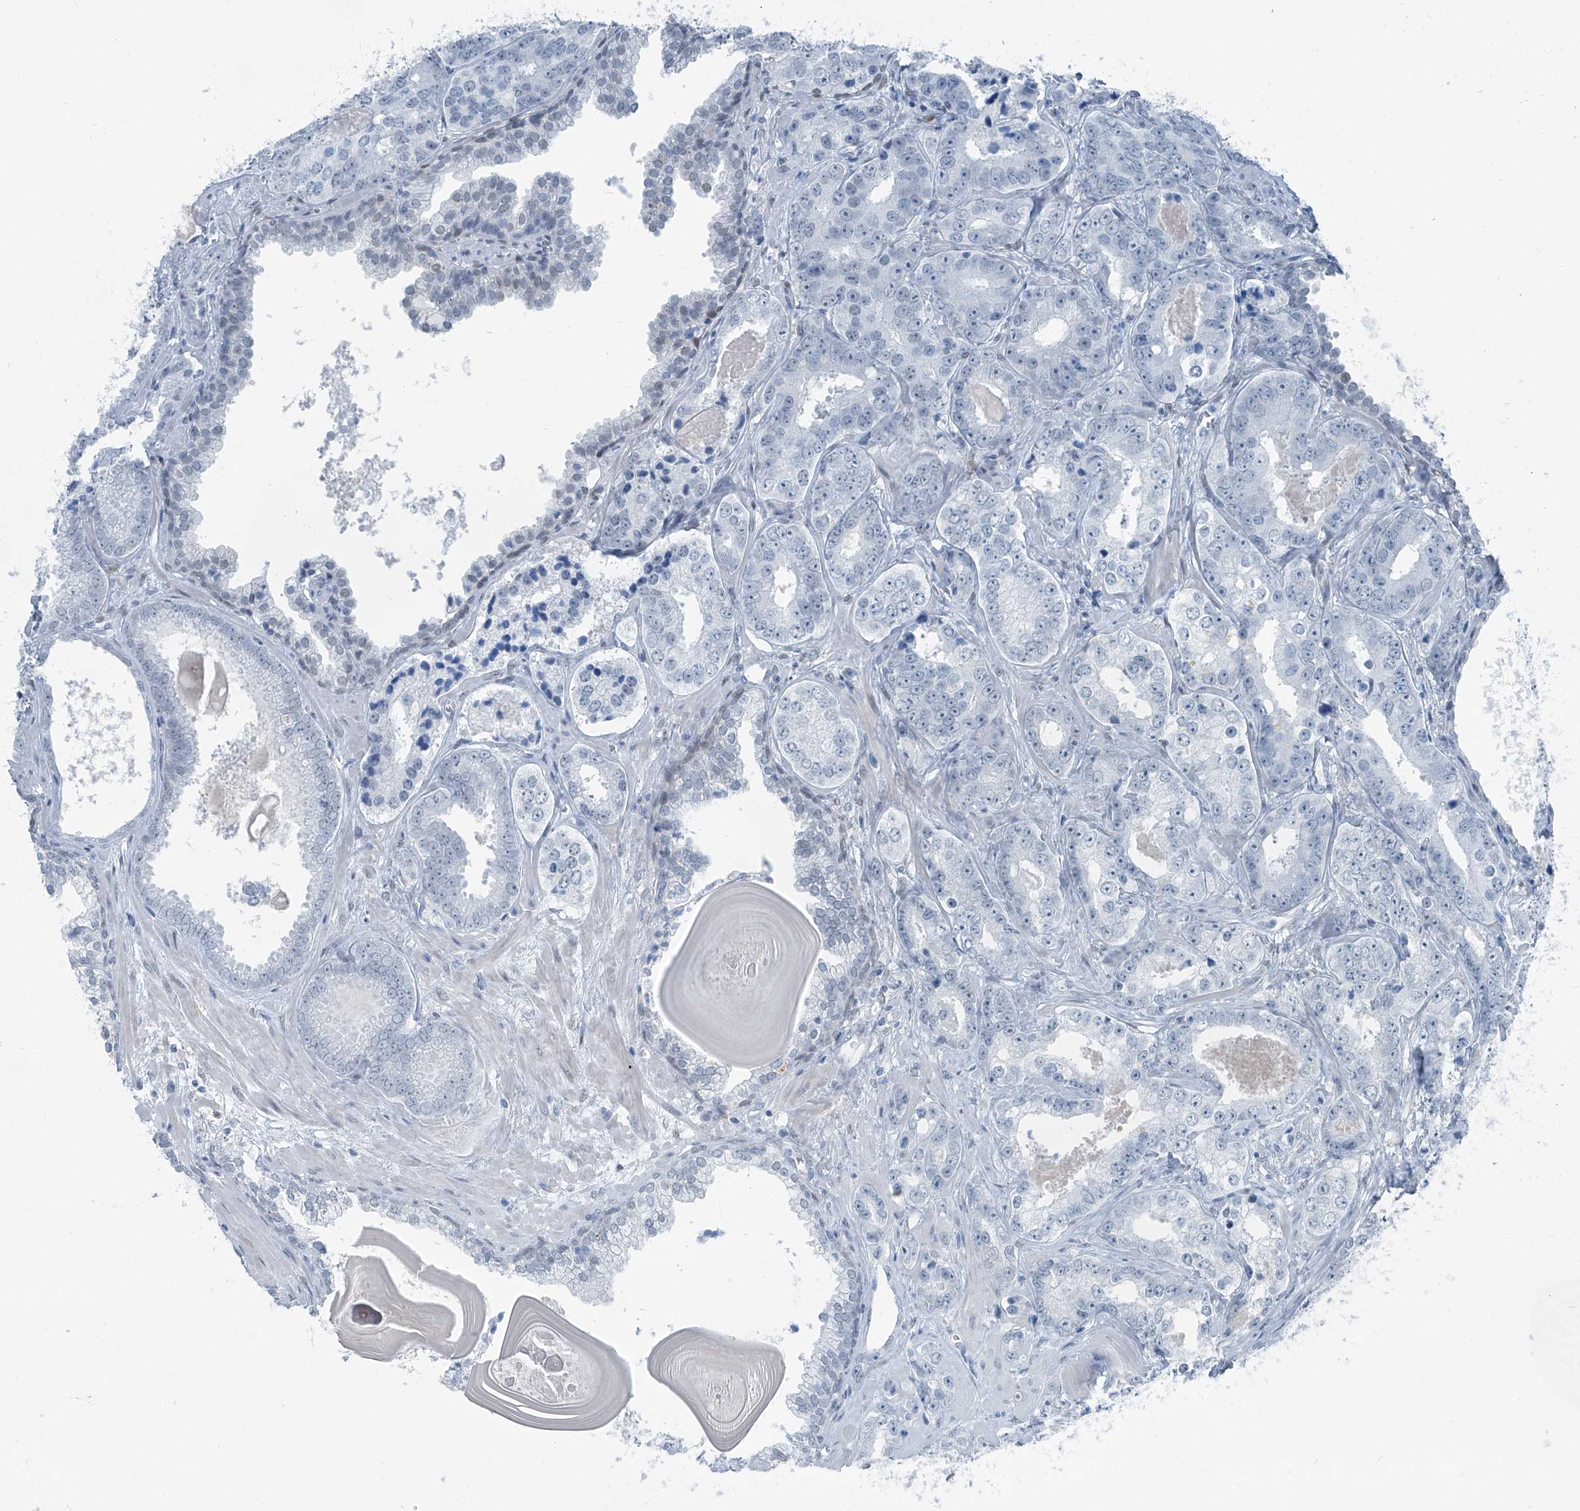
{"staining": {"intensity": "negative", "quantity": "none", "location": "none"}, "tissue": "prostate cancer", "cell_type": "Tumor cells", "image_type": "cancer", "snomed": [{"axis": "morphology", "description": "Adenocarcinoma, High grade"}, {"axis": "topography", "description": "Prostate"}], "caption": "Immunohistochemistry image of human adenocarcinoma (high-grade) (prostate) stained for a protein (brown), which demonstrates no staining in tumor cells.", "gene": "RGN", "patient": {"sex": "male", "age": 62}}